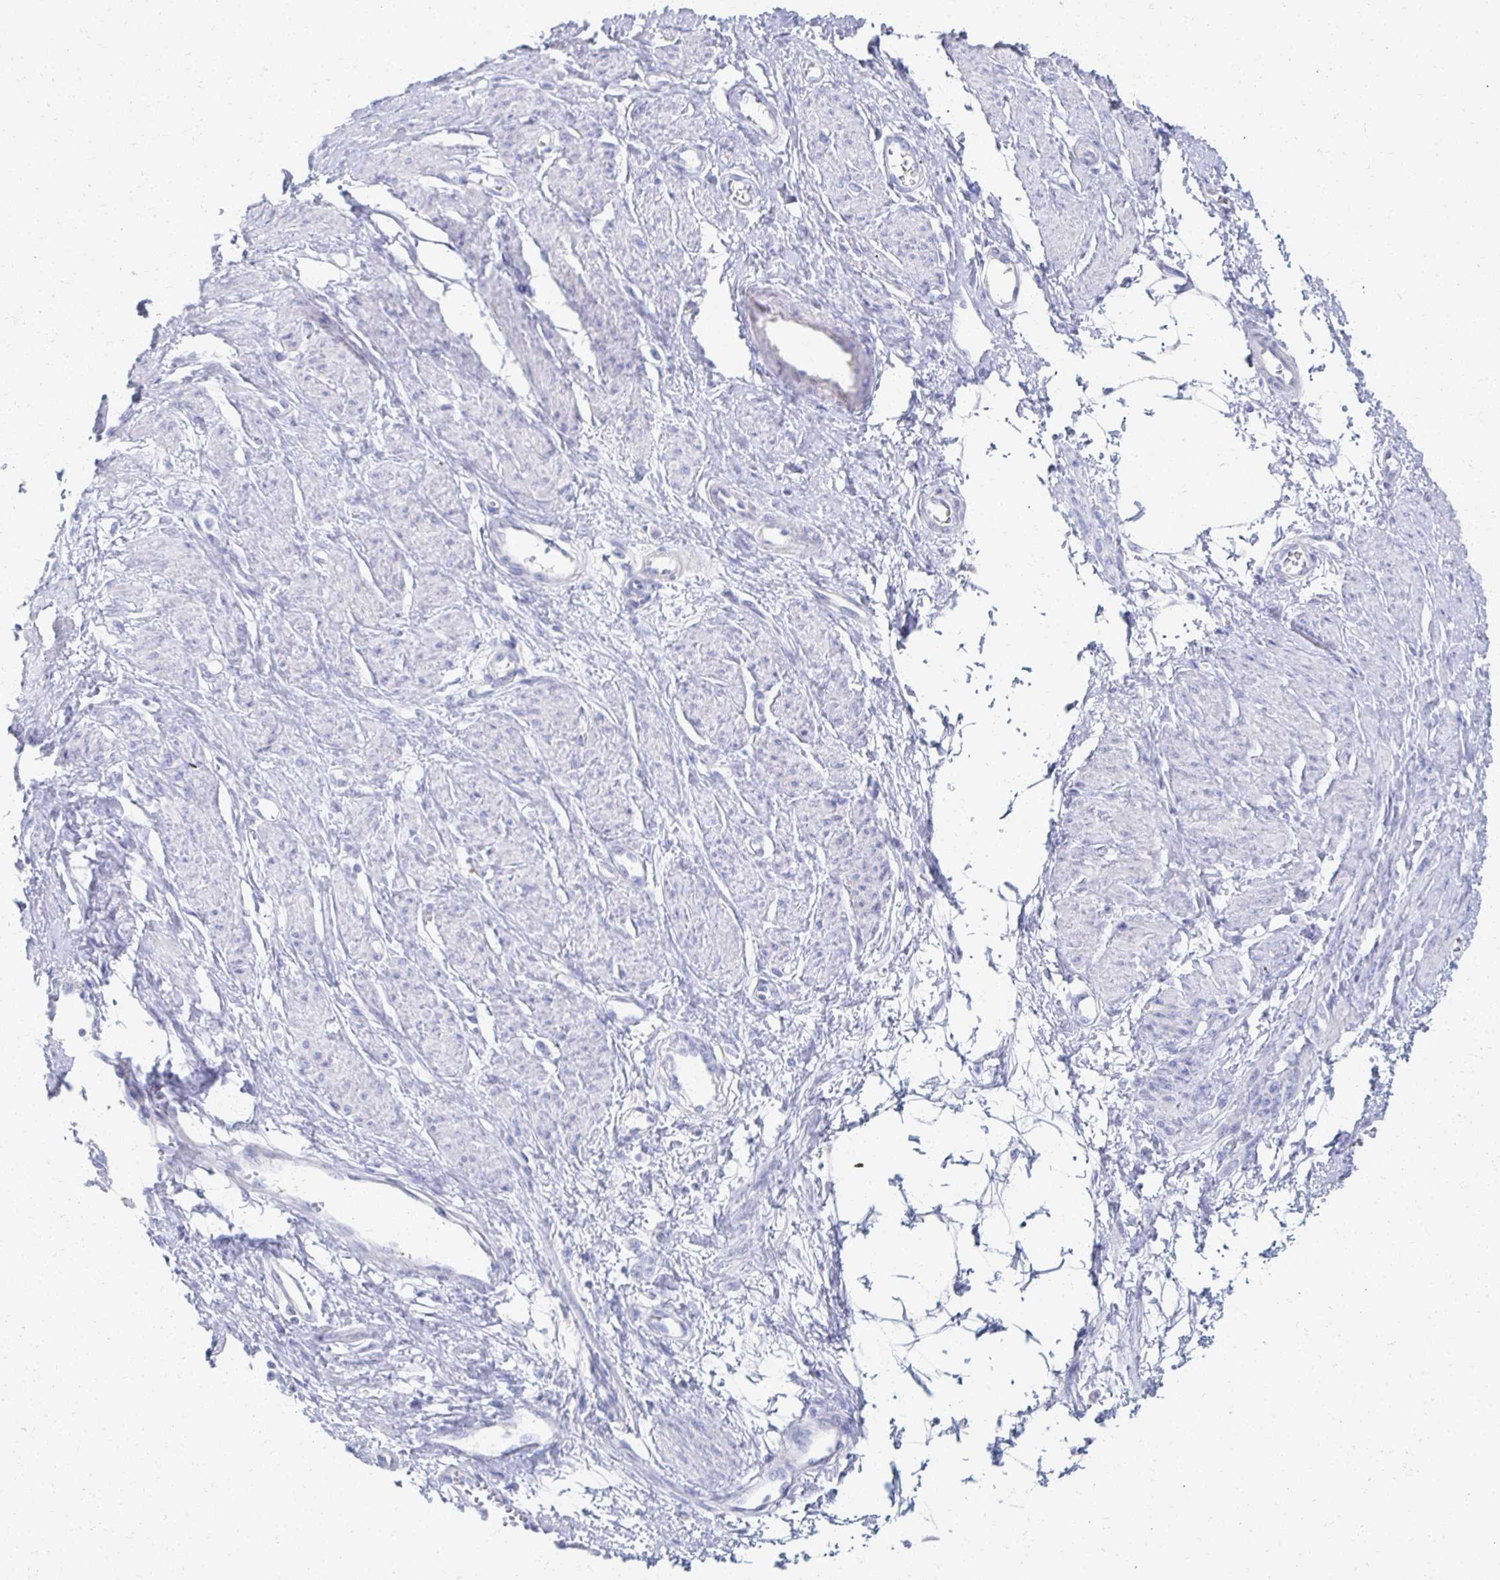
{"staining": {"intensity": "negative", "quantity": "none", "location": "none"}, "tissue": "smooth muscle", "cell_type": "Smooth muscle cells", "image_type": "normal", "snomed": [{"axis": "morphology", "description": "Normal tissue, NOS"}, {"axis": "topography", "description": "Smooth muscle"}, {"axis": "topography", "description": "Uterus"}], "caption": "An immunohistochemistry (IHC) photomicrograph of benign smooth muscle is shown. There is no staining in smooth muscle cells of smooth muscle. The staining is performed using DAB brown chromogen with nuclei counter-stained in using hematoxylin.", "gene": "PRR20A", "patient": {"sex": "female", "age": 39}}